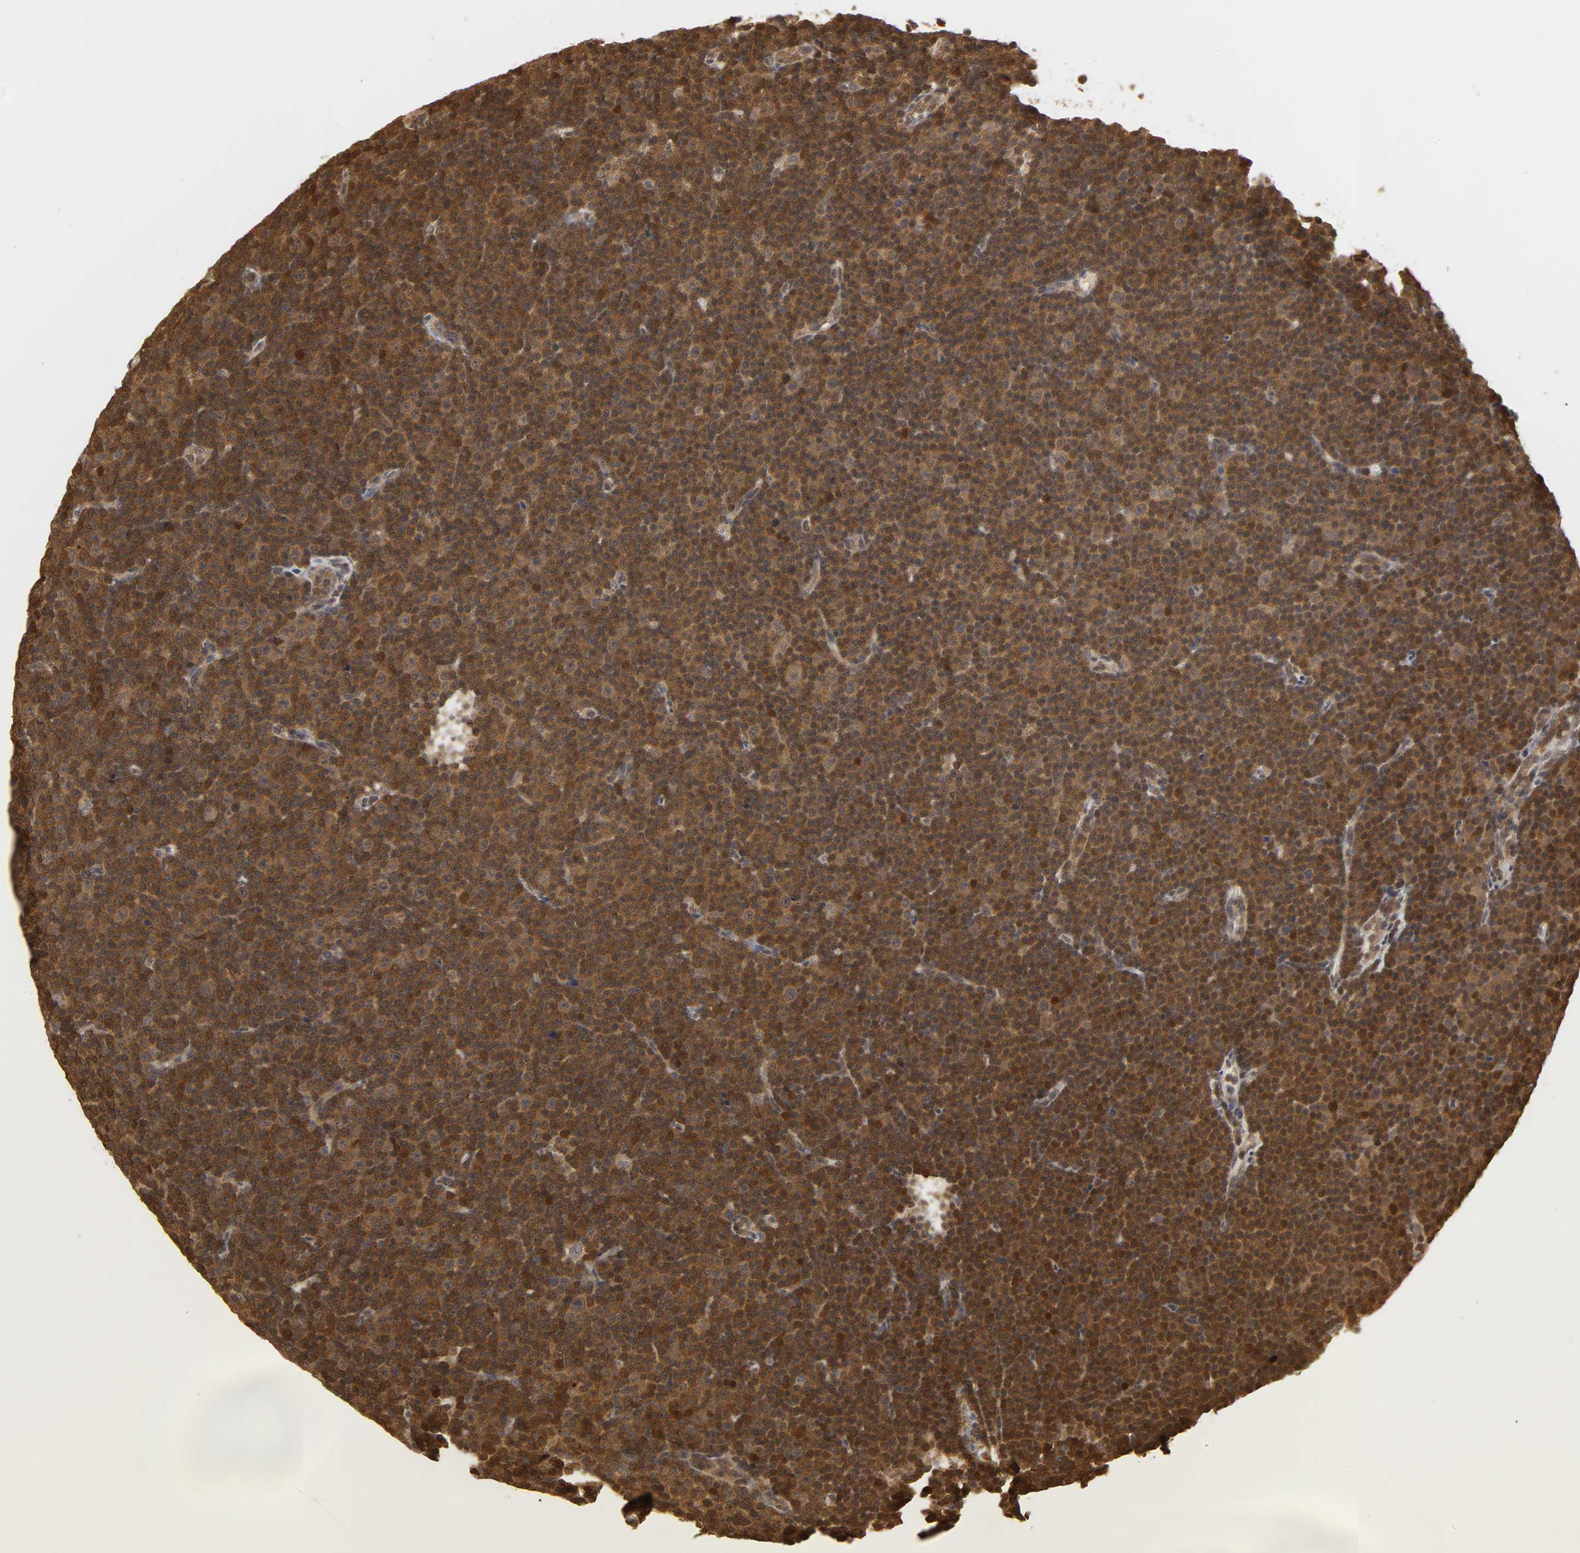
{"staining": {"intensity": "strong", "quantity": ">75%", "location": "cytoplasmic/membranous,nuclear"}, "tissue": "lymphoma", "cell_type": "Tumor cells", "image_type": "cancer", "snomed": [{"axis": "morphology", "description": "Malignant lymphoma, non-Hodgkin's type, Low grade"}, {"axis": "topography", "description": "Lymph node"}], "caption": "A photomicrograph of human lymphoma stained for a protein shows strong cytoplasmic/membranous and nuclear brown staining in tumor cells. The protein is shown in brown color, while the nuclei are stained blue.", "gene": "PARK7", "patient": {"sex": "female", "age": 67}}